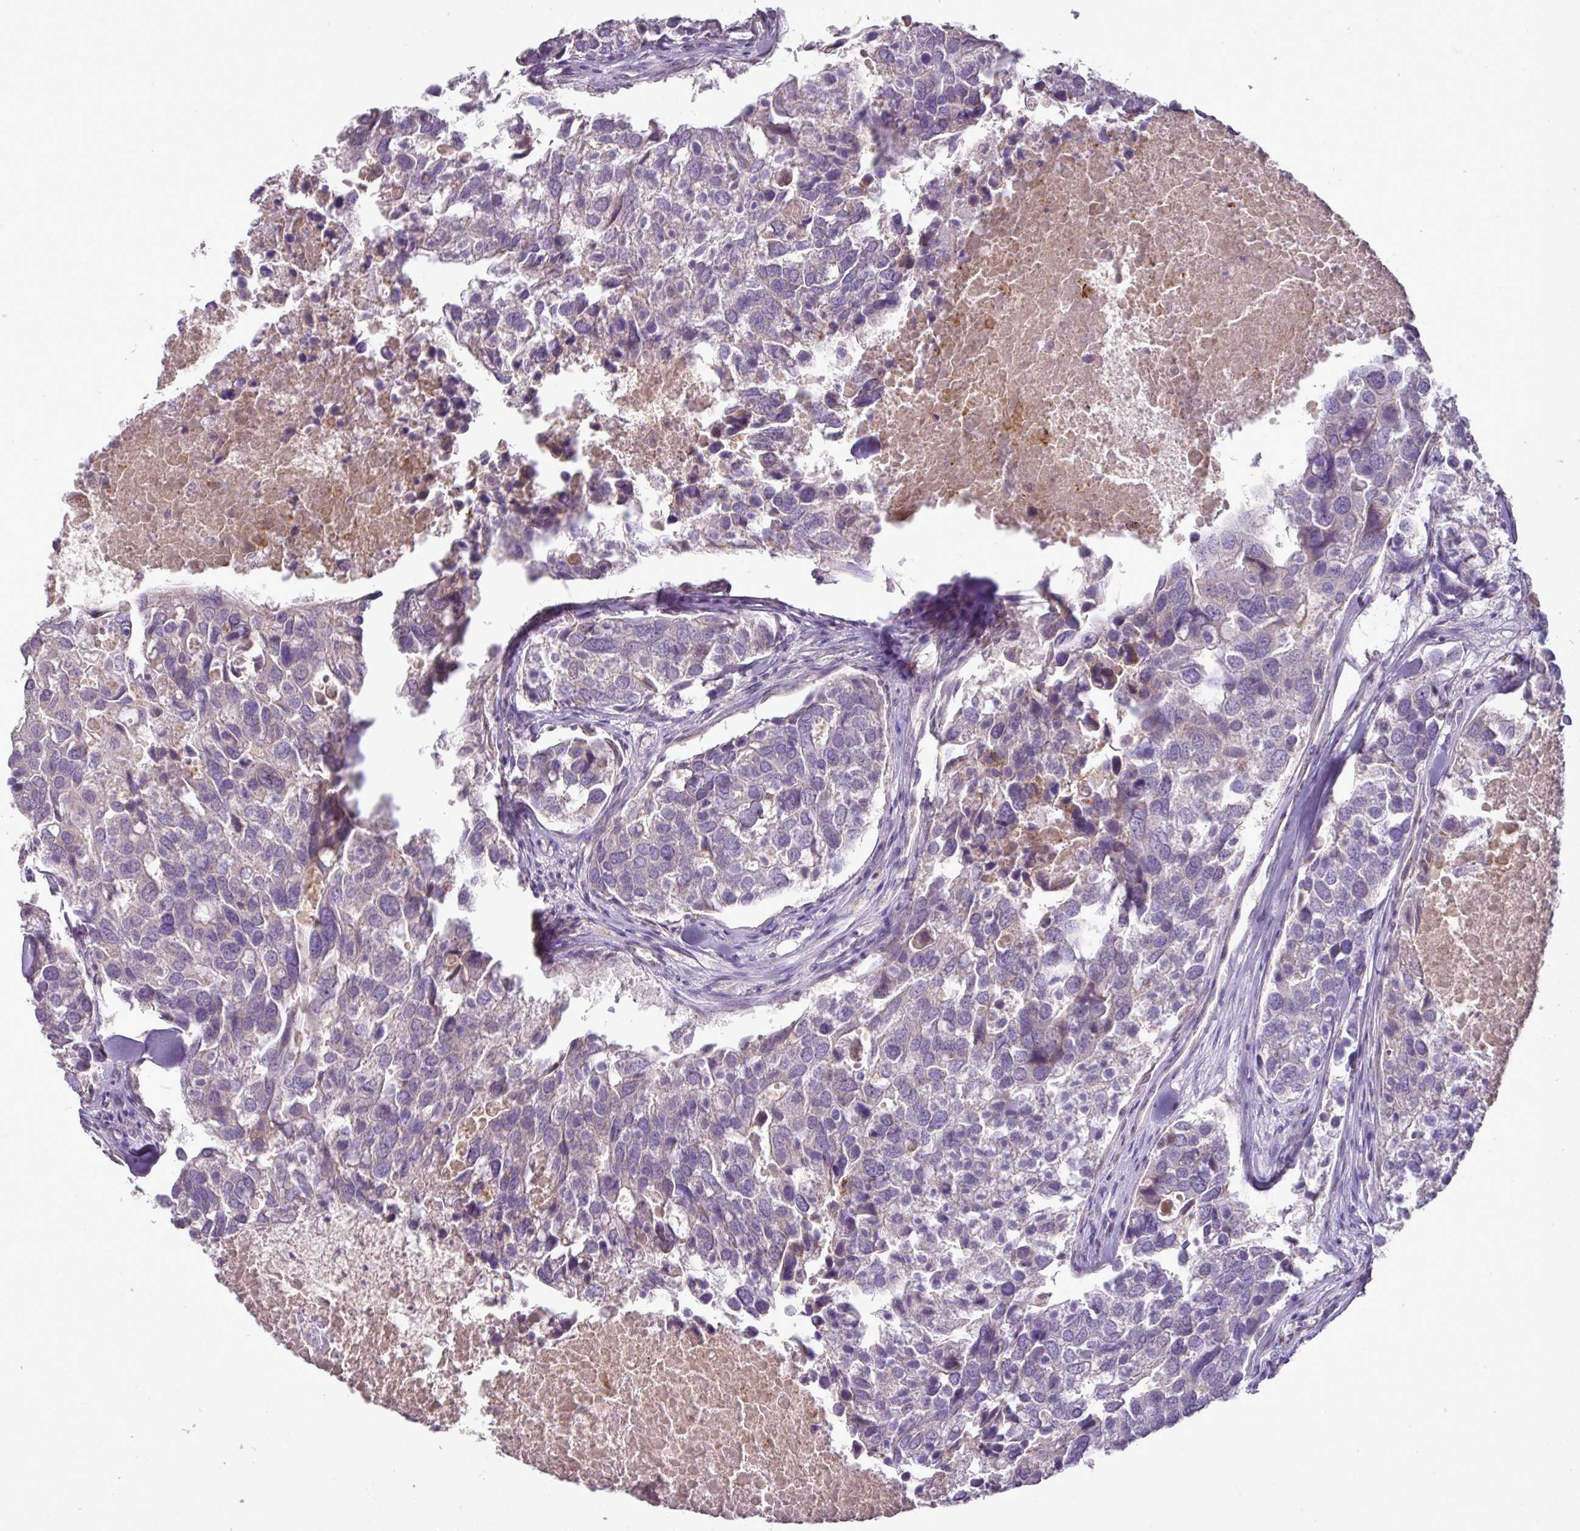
{"staining": {"intensity": "negative", "quantity": "none", "location": "none"}, "tissue": "breast cancer", "cell_type": "Tumor cells", "image_type": "cancer", "snomed": [{"axis": "morphology", "description": "Duct carcinoma"}, {"axis": "topography", "description": "Breast"}], "caption": "High magnification brightfield microscopy of breast cancer stained with DAB (3,3'-diaminobenzidine) (brown) and counterstained with hematoxylin (blue): tumor cells show no significant staining.", "gene": "BRINP2", "patient": {"sex": "female", "age": 83}}